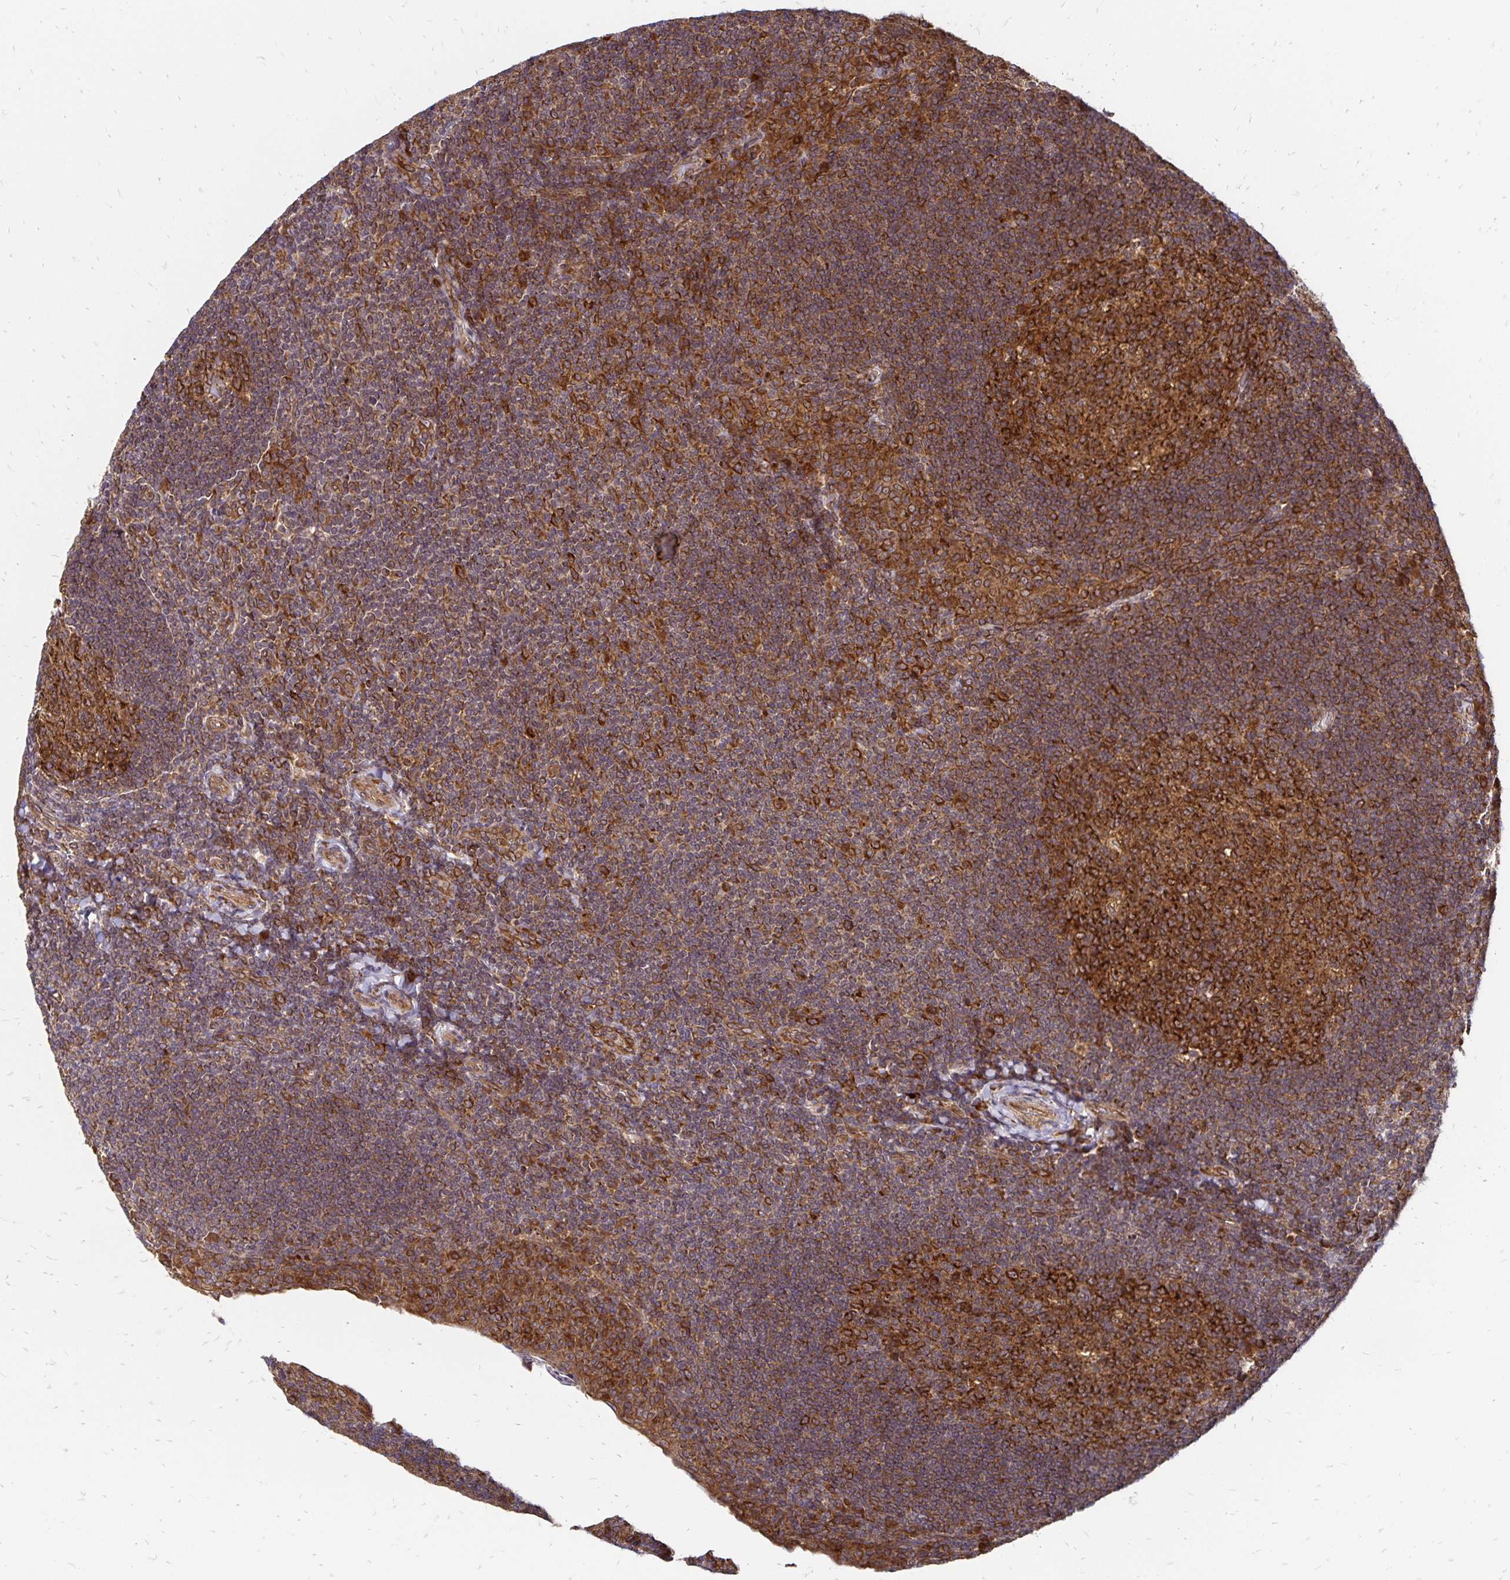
{"staining": {"intensity": "strong", "quantity": ">75%", "location": "cytoplasmic/membranous"}, "tissue": "tonsil", "cell_type": "Germinal center cells", "image_type": "normal", "snomed": [{"axis": "morphology", "description": "Normal tissue, NOS"}, {"axis": "topography", "description": "Tonsil"}], "caption": "The image reveals staining of benign tonsil, revealing strong cytoplasmic/membranous protein staining (brown color) within germinal center cells. The staining was performed using DAB to visualize the protein expression in brown, while the nuclei were stained in blue with hematoxylin (Magnification: 20x).", "gene": "ZW10", "patient": {"sex": "male", "age": 17}}